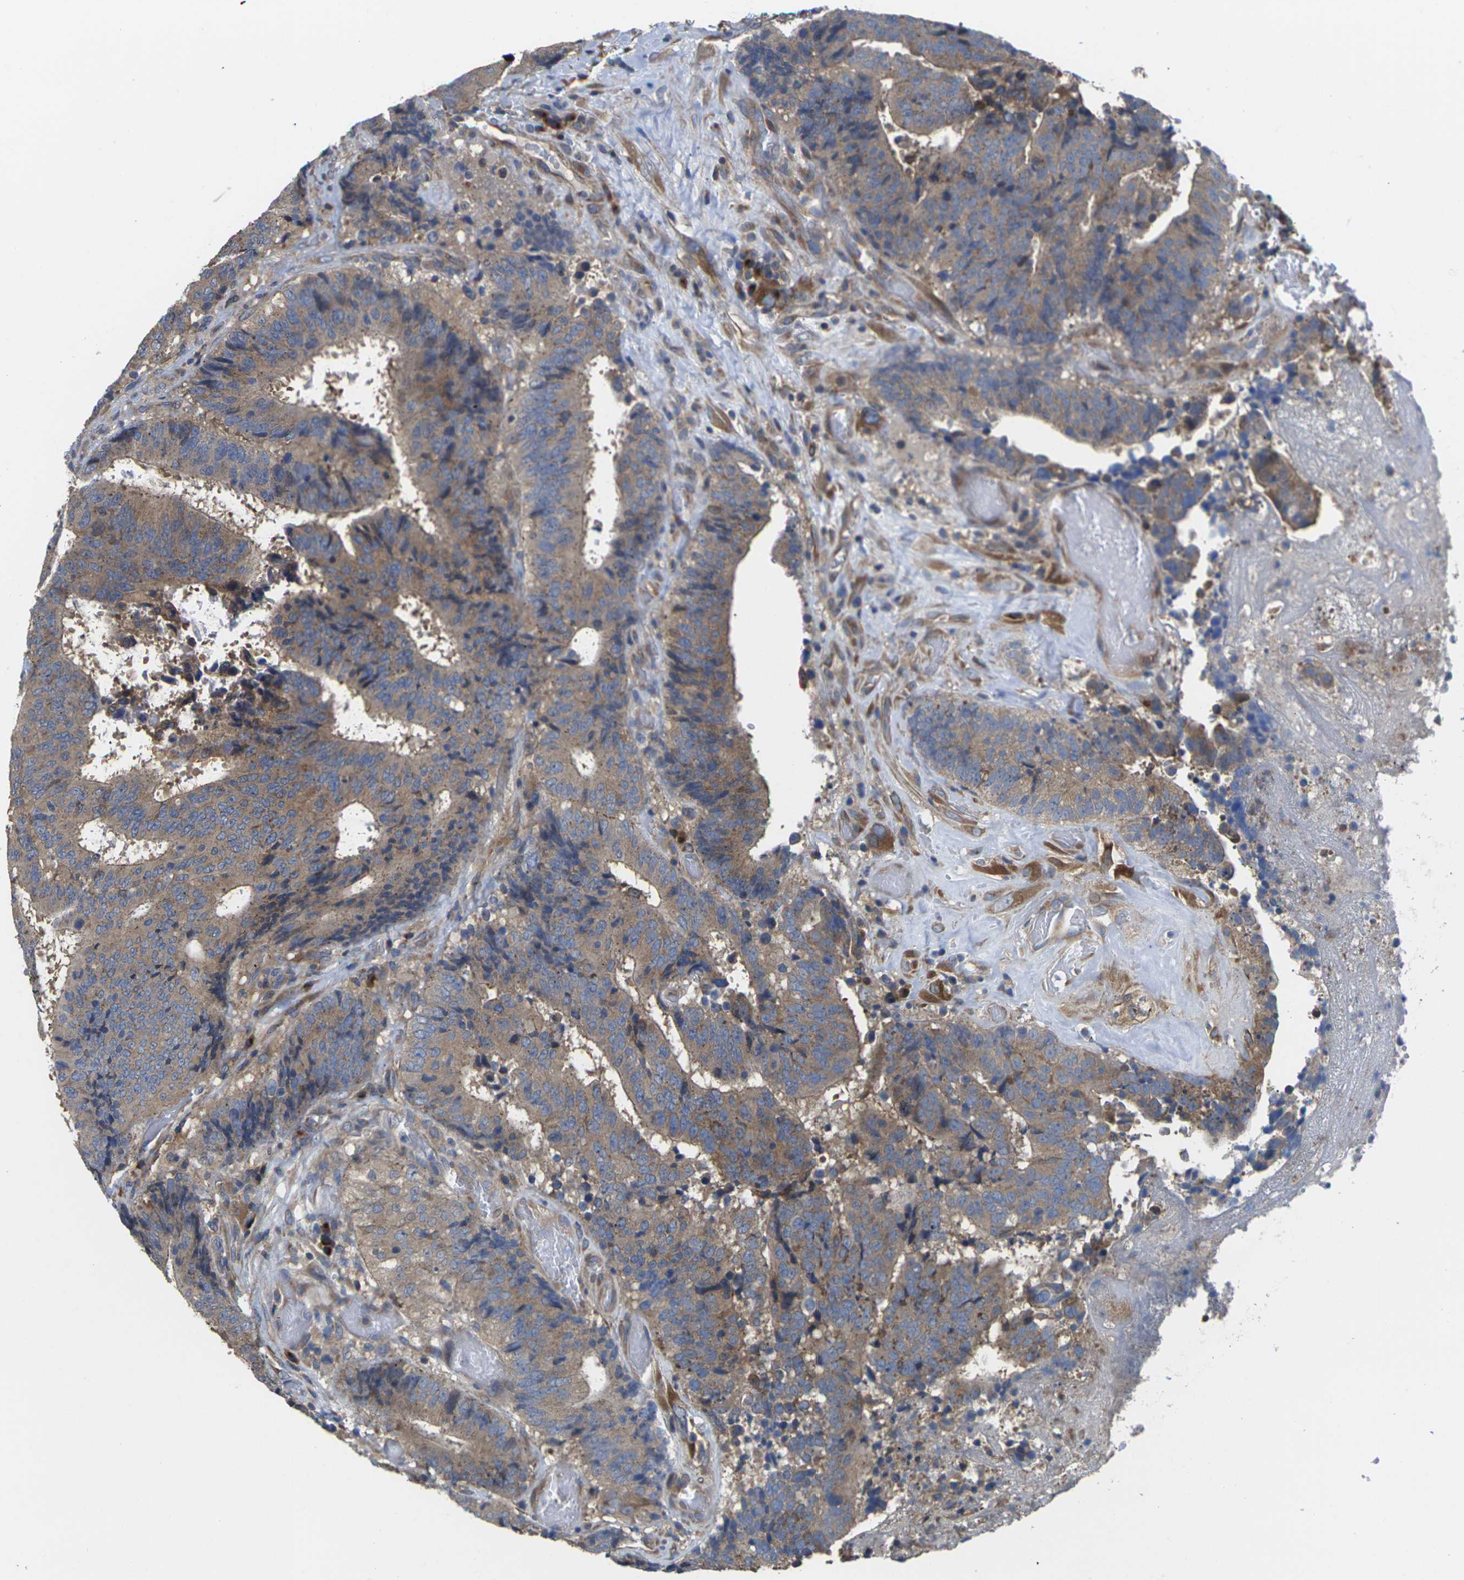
{"staining": {"intensity": "moderate", "quantity": ">75%", "location": "cytoplasmic/membranous"}, "tissue": "colorectal cancer", "cell_type": "Tumor cells", "image_type": "cancer", "snomed": [{"axis": "morphology", "description": "Adenocarcinoma, NOS"}, {"axis": "topography", "description": "Rectum"}], "caption": "Colorectal cancer stained with a protein marker shows moderate staining in tumor cells.", "gene": "TMCC2", "patient": {"sex": "male", "age": 72}}